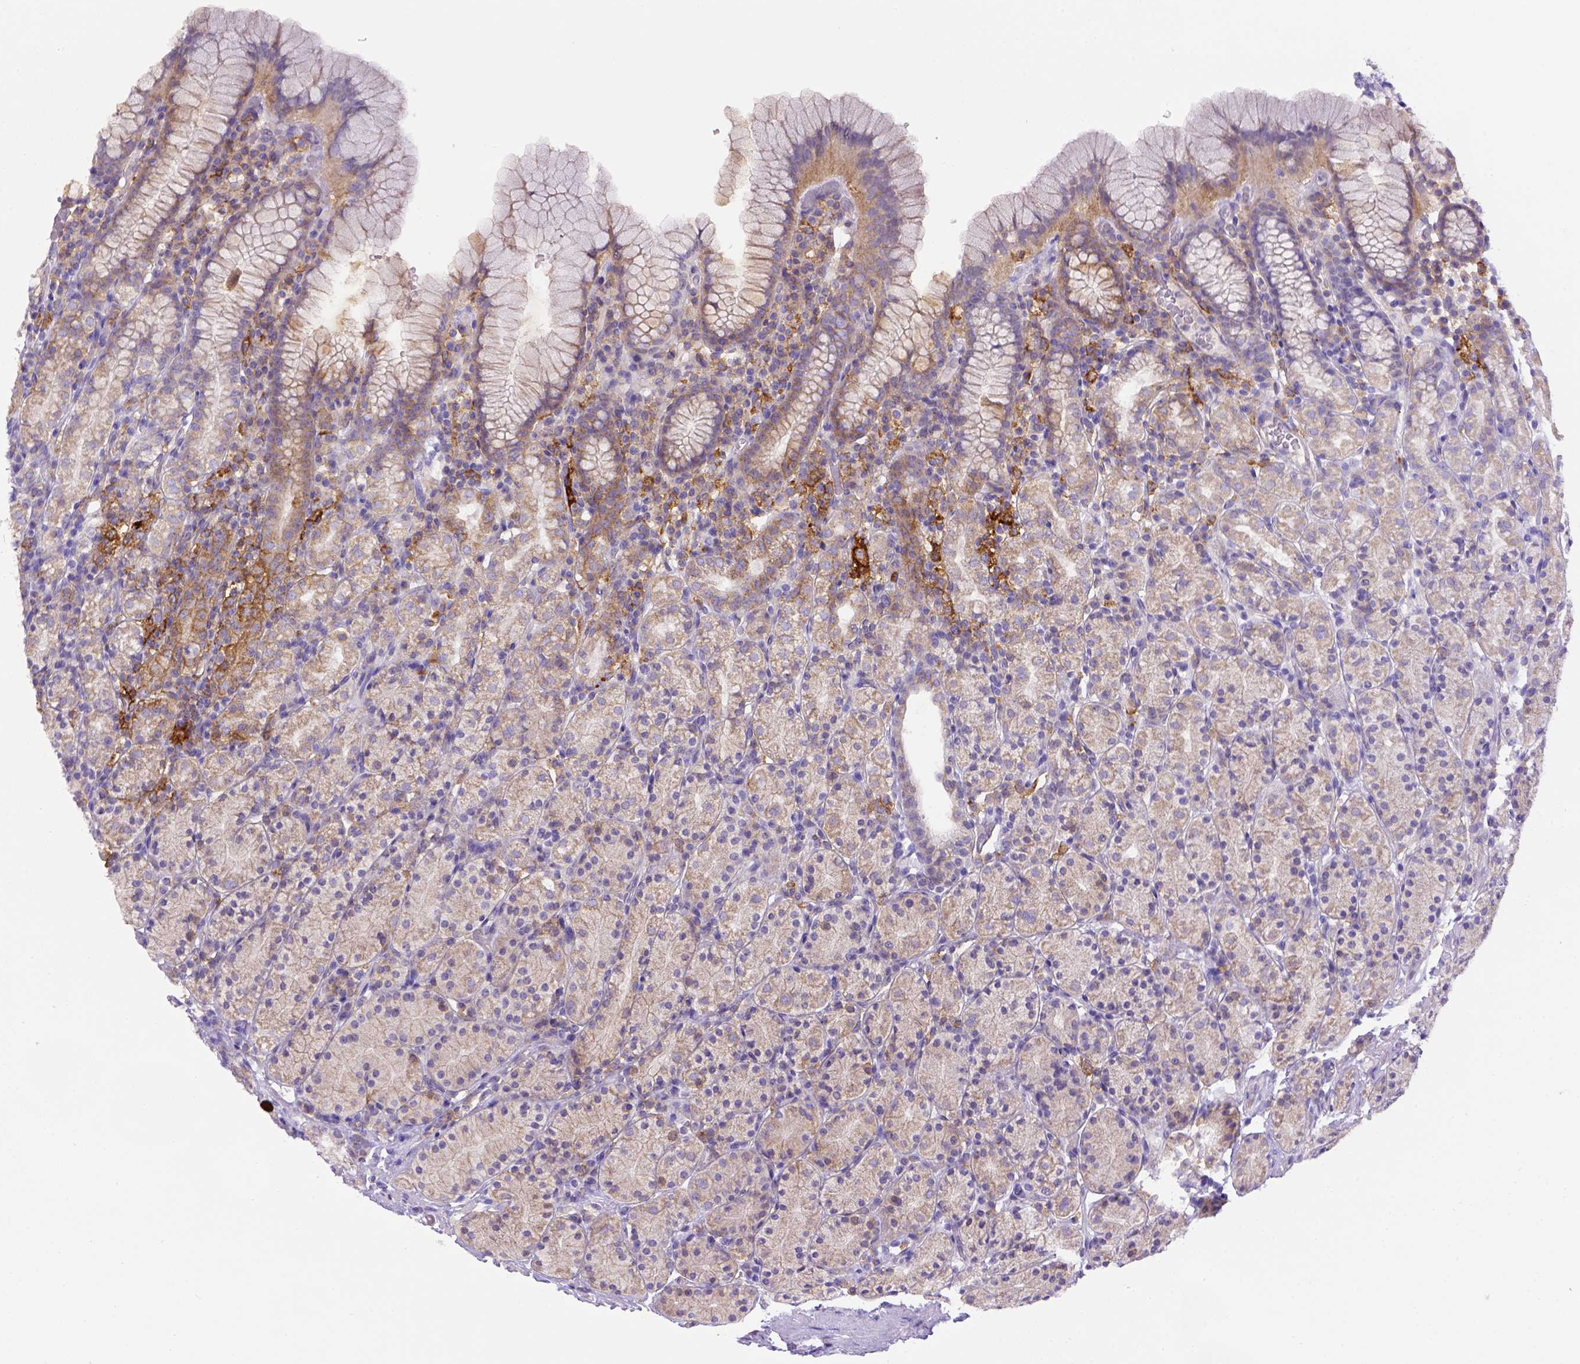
{"staining": {"intensity": "weak", "quantity": "<25%", "location": "cytoplasmic/membranous"}, "tissue": "stomach", "cell_type": "Glandular cells", "image_type": "normal", "snomed": [{"axis": "morphology", "description": "Normal tissue, NOS"}, {"axis": "topography", "description": "Stomach, upper"}, {"axis": "topography", "description": "Stomach"}], "caption": "A high-resolution photomicrograph shows immunohistochemistry (IHC) staining of benign stomach, which reveals no significant staining in glandular cells.", "gene": "CD40", "patient": {"sex": "male", "age": 62}}